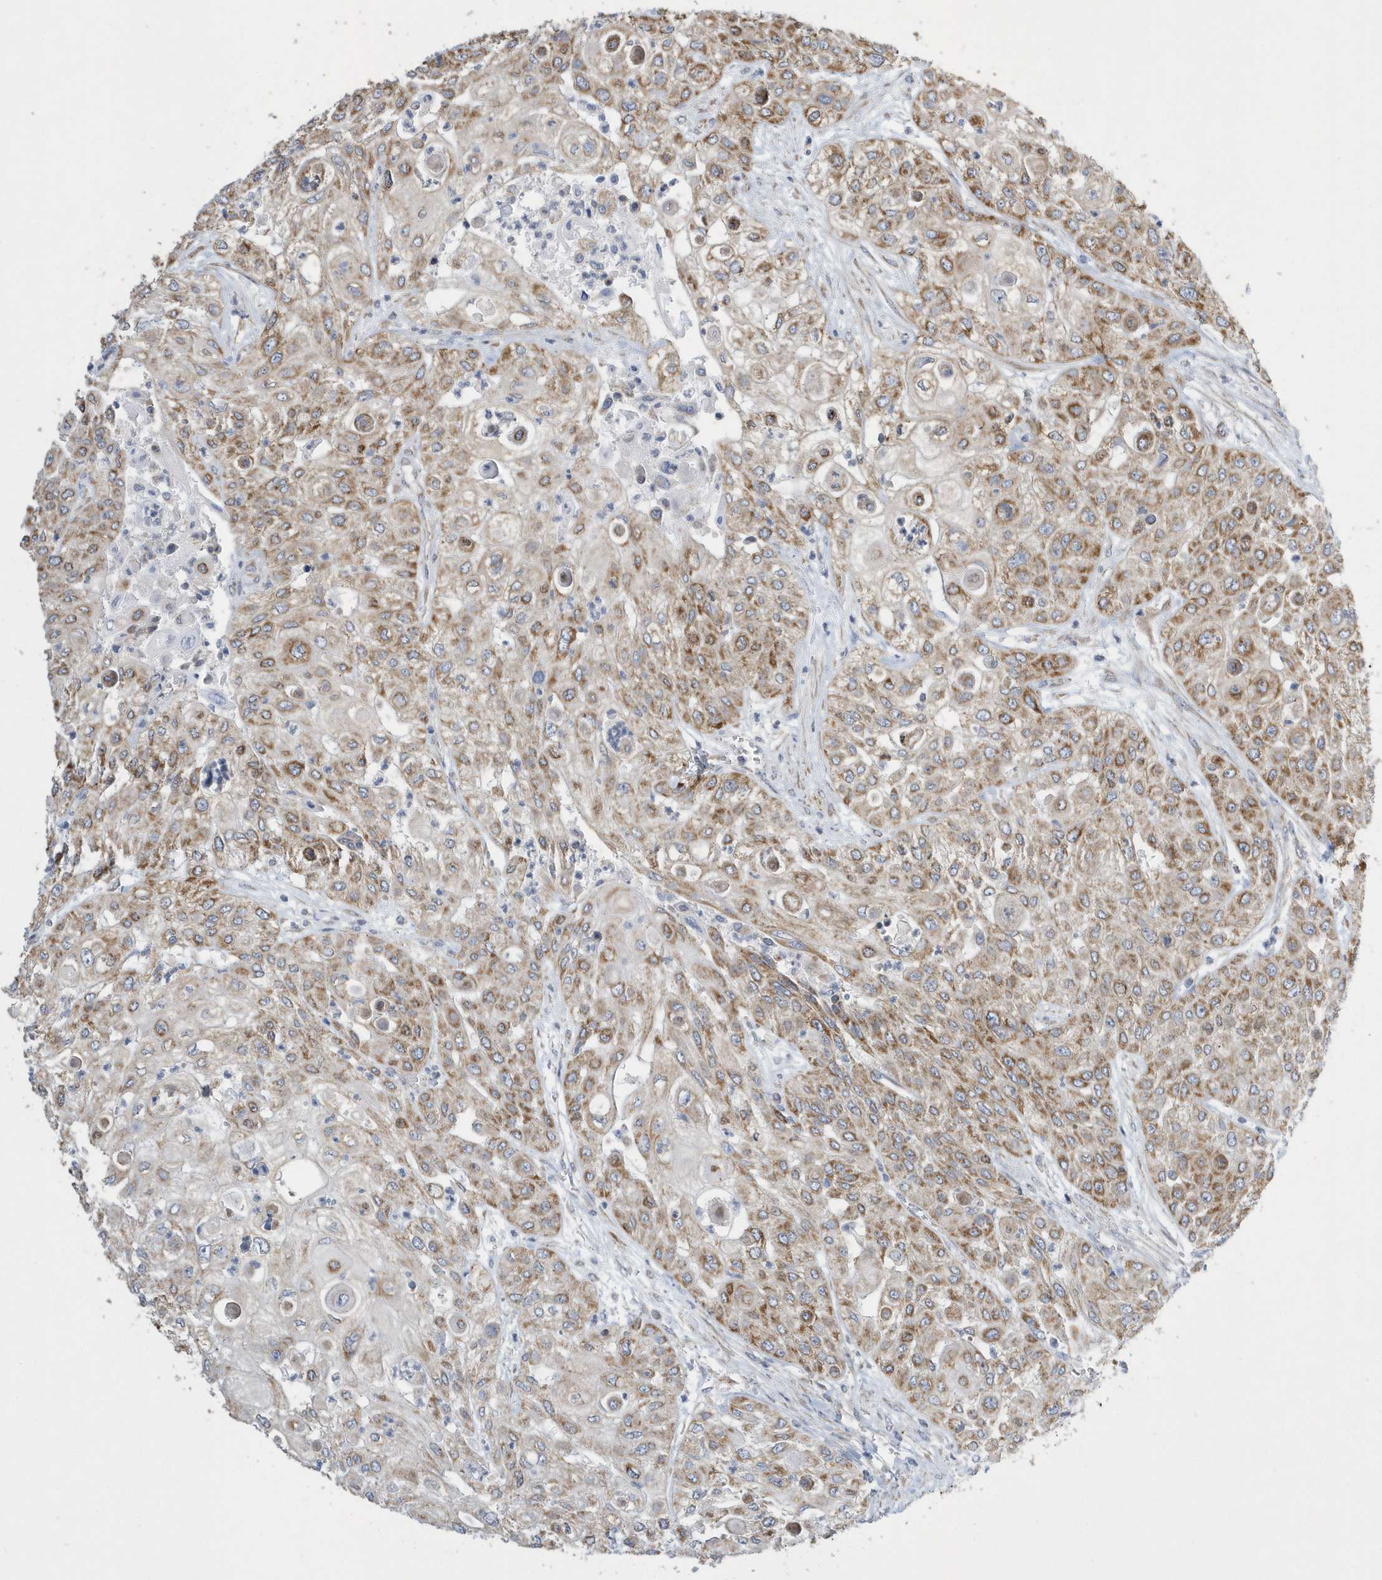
{"staining": {"intensity": "moderate", "quantity": ">75%", "location": "cytoplasmic/membranous"}, "tissue": "urothelial cancer", "cell_type": "Tumor cells", "image_type": "cancer", "snomed": [{"axis": "morphology", "description": "Urothelial carcinoma, High grade"}, {"axis": "topography", "description": "Urinary bladder"}], "caption": "Tumor cells exhibit moderate cytoplasmic/membranous staining in about >75% of cells in urothelial cancer.", "gene": "SPATA5", "patient": {"sex": "female", "age": 79}}